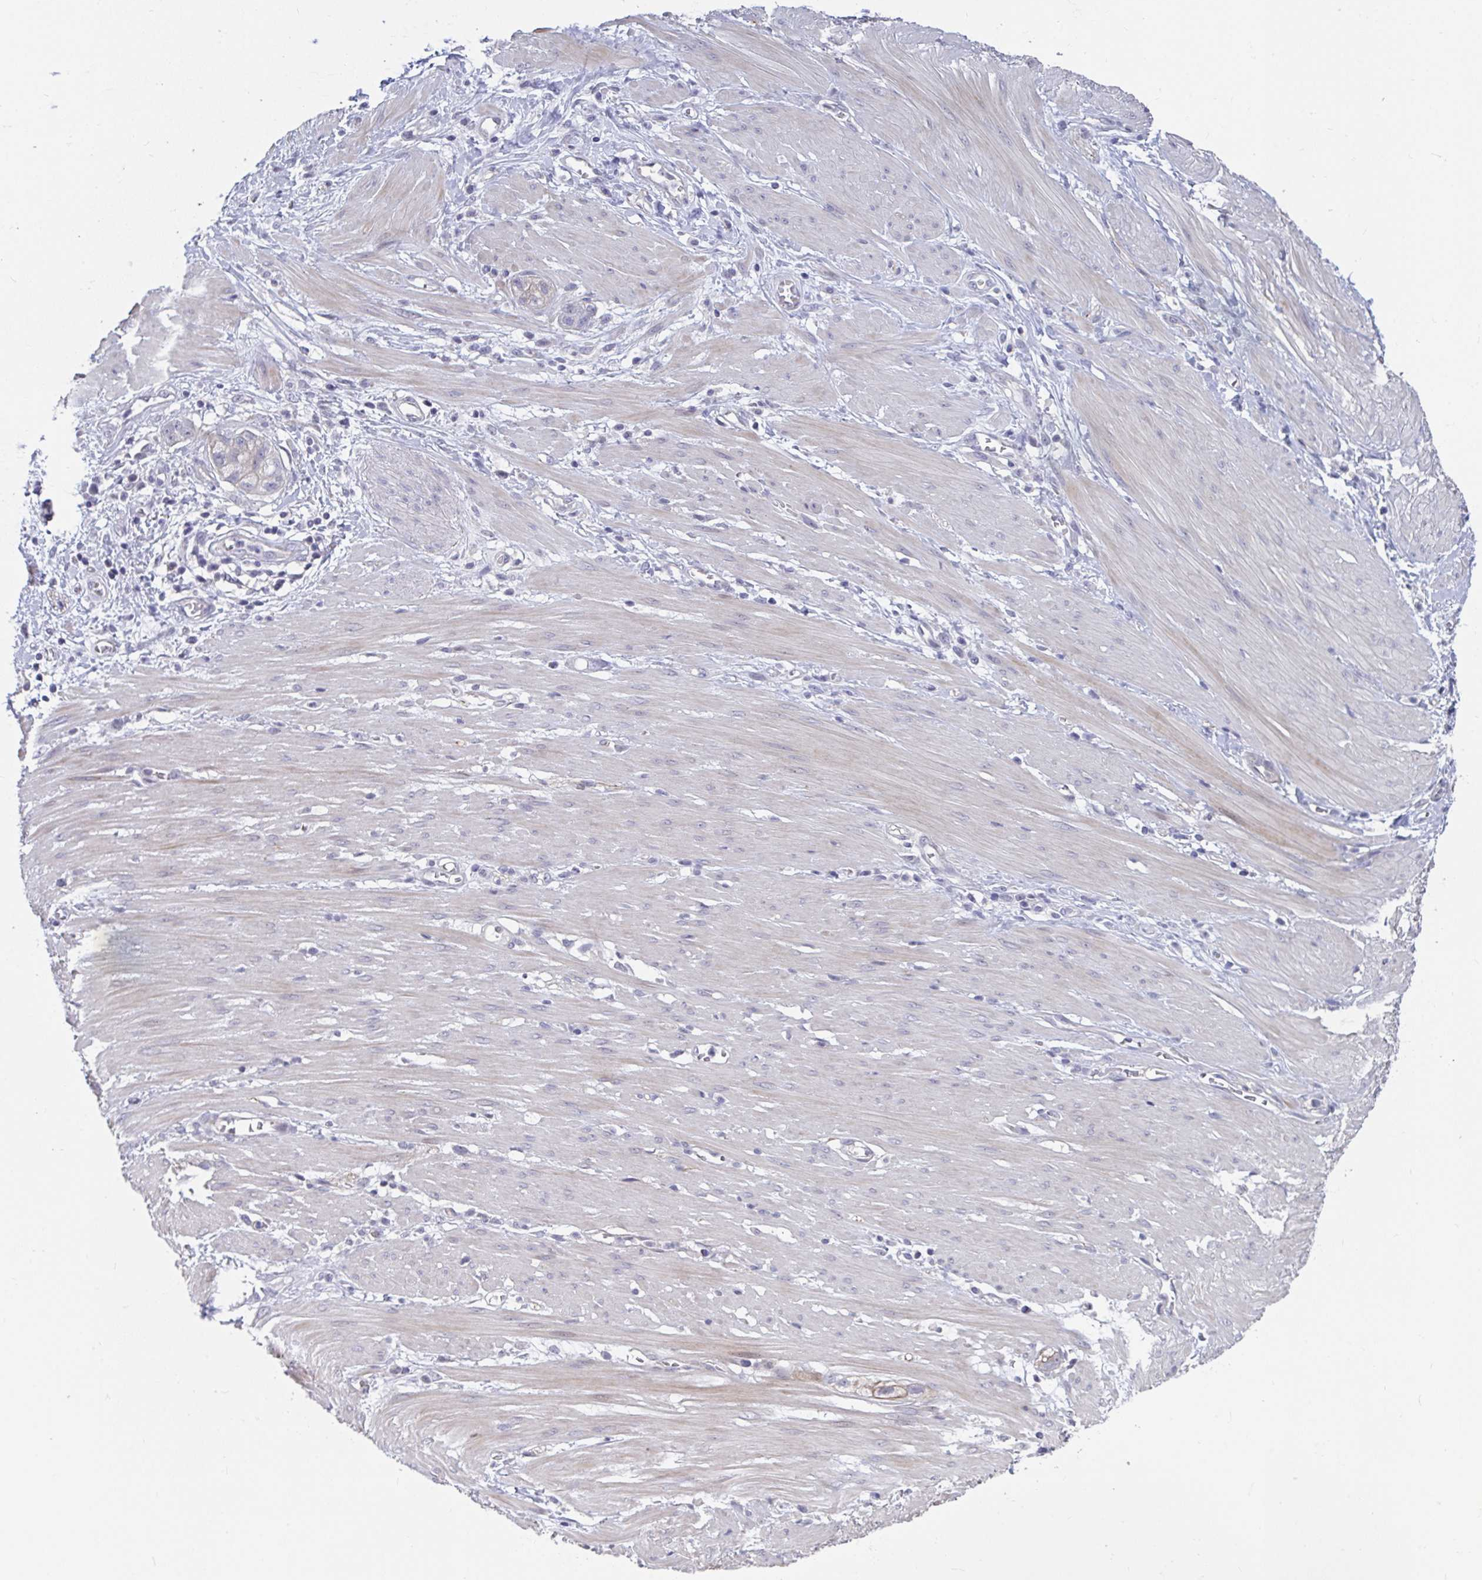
{"staining": {"intensity": "negative", "quantity": "none", "location": "none"}, "tissue": "stomach cancer", "cell_type": "Tumor cells", "image_type": "cancer", "snomed": [{"axis": "morphology", "description": "Adenocarcinoma, NOS"}, {"axis": "topography", "description": "Stomach"}, {"axis": "topography", "description": "Stomach, lower"}], "caption": "Immunohistochemistry micrograph of neoplastic tissue: human stomach adenocarcinoma stained with DAB demonstrates no significant protein staining in tumor cells.", "gene": "FAM156B", "patient": {"sex": "female", "age": 48}}